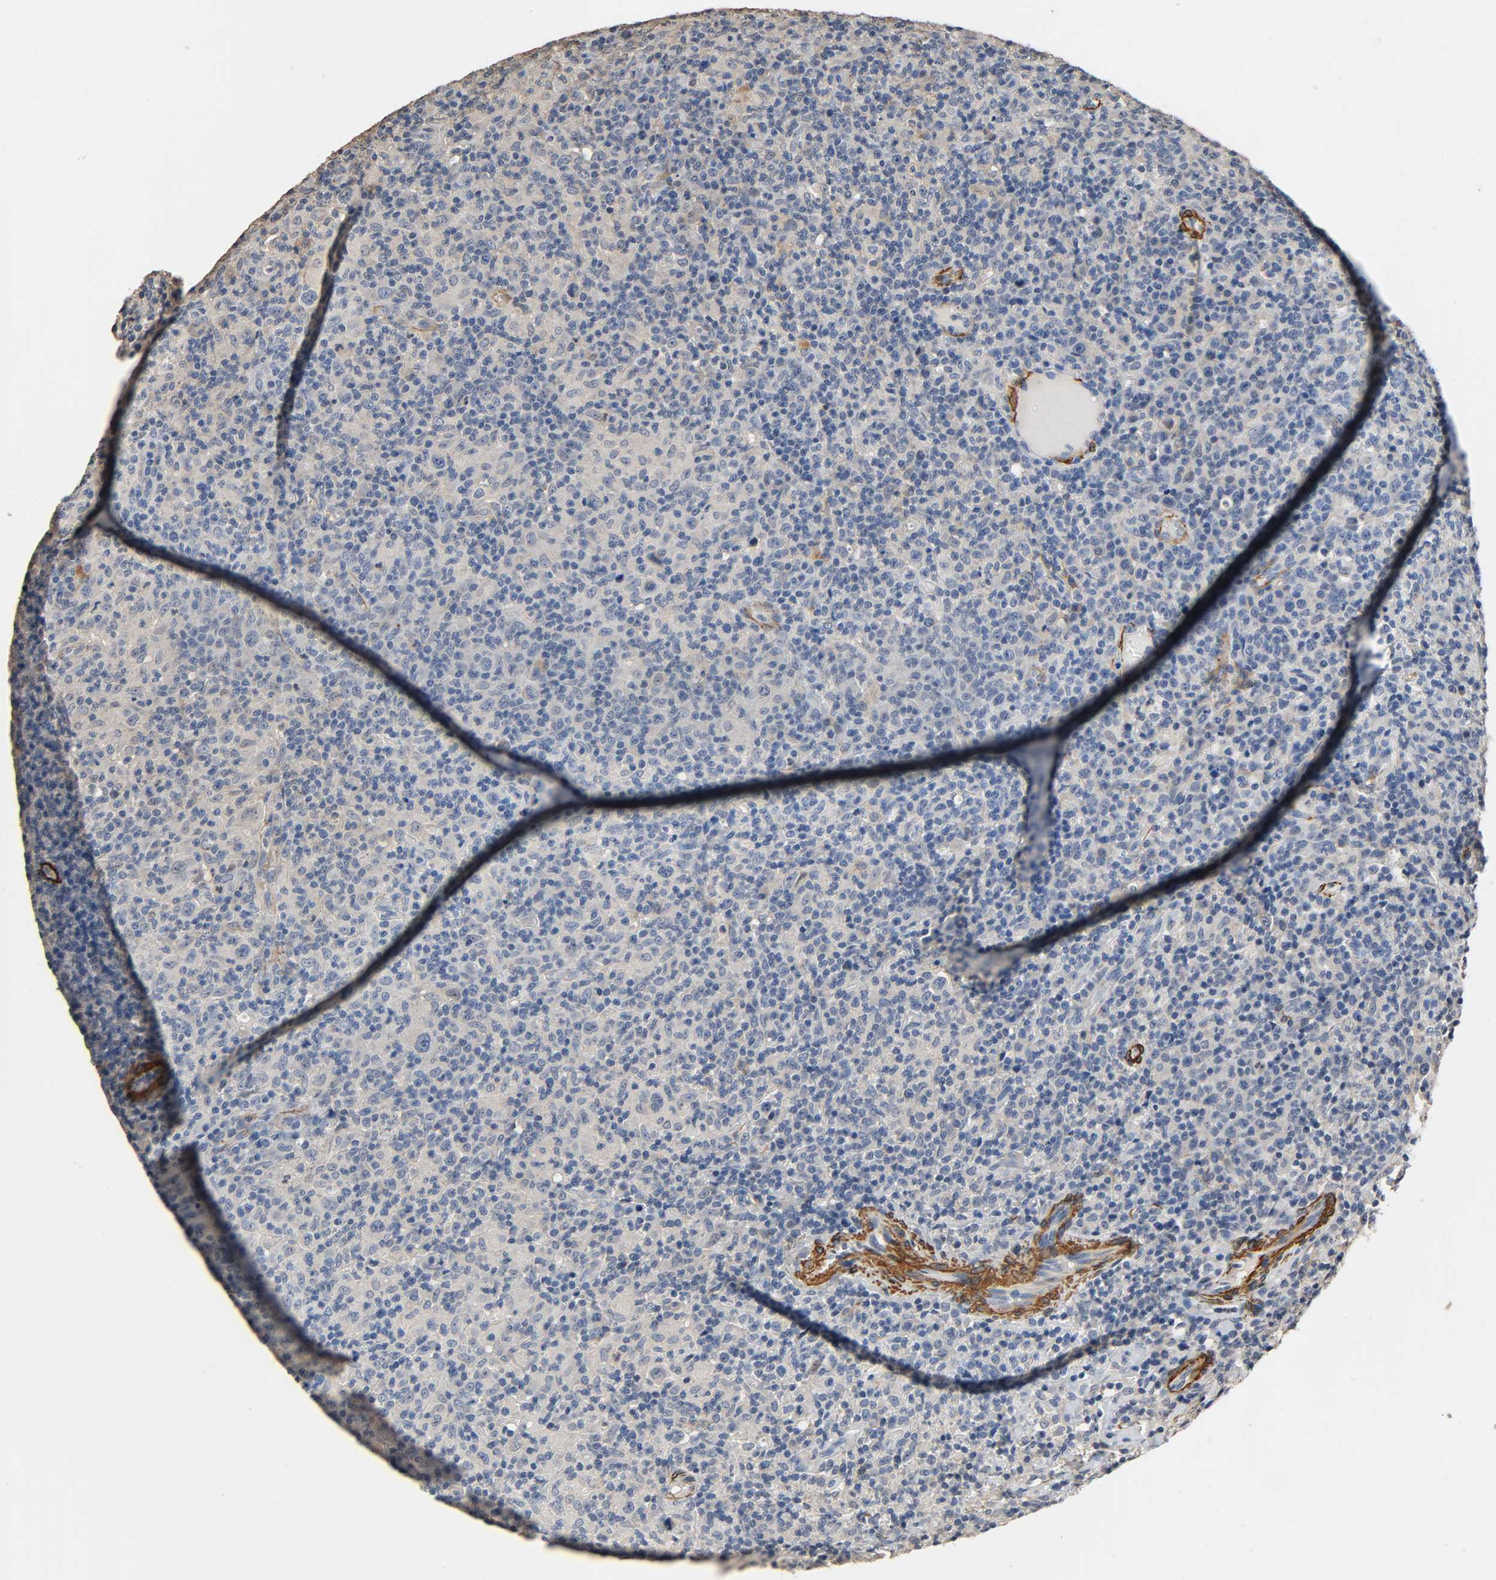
{"staining": {"intensity": "weak", "quantity": "25%-75%", "location": "cytoplasmic/membranous"}, "tissue": "lymphoma", "cell_type": "Tumor cells", "image_type": "cancer", "snomed": [{"axis": "morphology", "description": "Hodgkin's disease, NOS"}, {"axis": "topography", "description": "Lymph node"}], "caption": "A brown stain highlights weak cytoplasmic/membranous expression of a protein in human lymphoma tumor cells. (Stains: DAB in brown, nuclei in blue, Microscopy: brightfield microscopy at high magnification).", "gene": "GSTA3", "patient": {"sex": "male", "age": 65}}